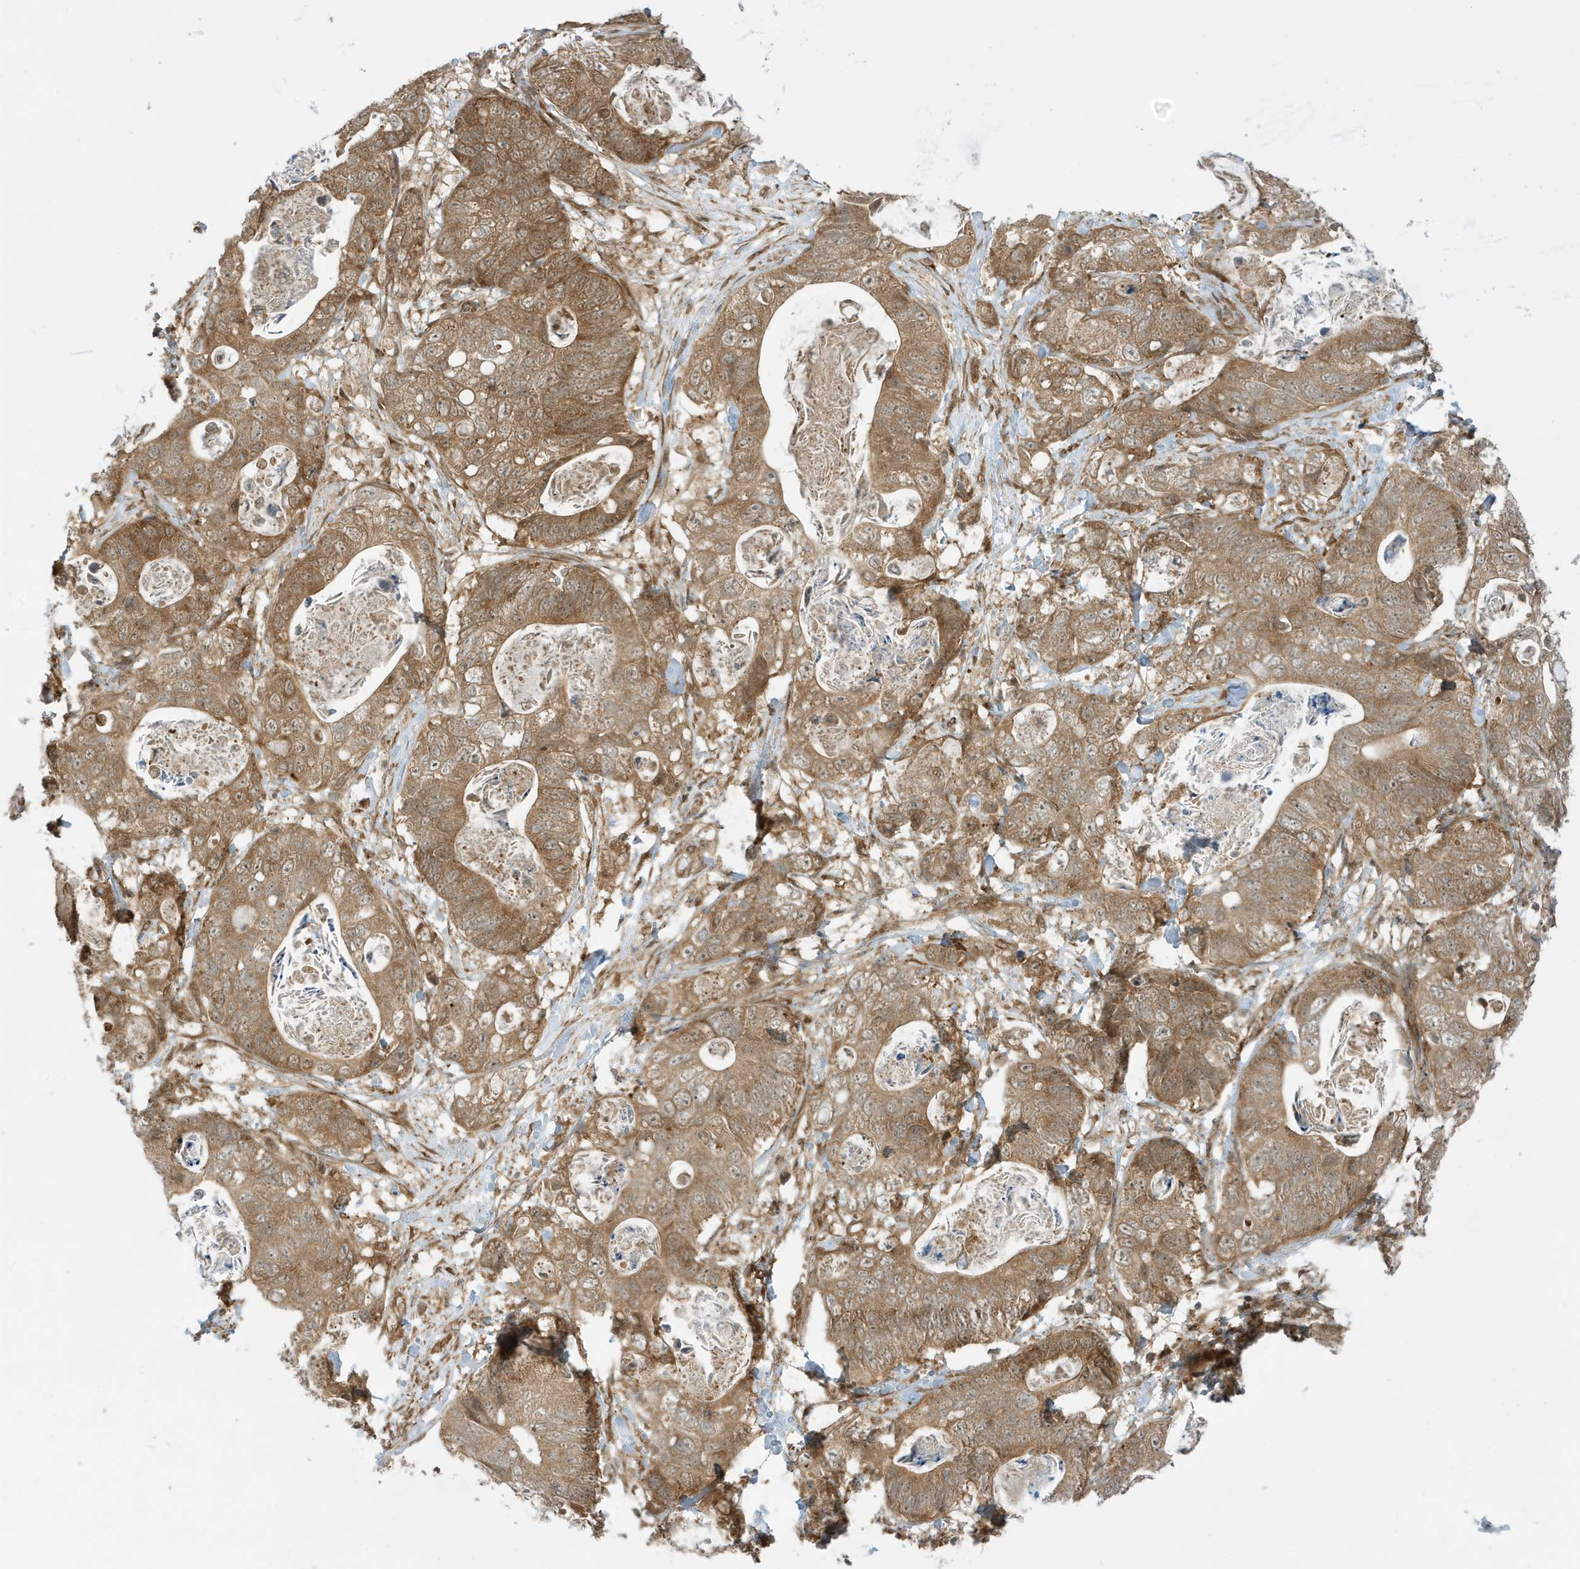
{"staining": {"intensity": "moderate", "quantity": ">75%", "location": "cytoplasmic/membranous"}, "tissue": "stomach cancer", "cell_type": "Tumor cells", "image_type": "cancer", "snomed": [{"axis": "morphology", "description": "Normal tissue, NOS"}, {"axis": "morphology", "description": "Adenocarcinoma, NOS"}, {"axis": "topography", "description": "Stomach"}], "caption": "Tumor cells display medium levels of moderate cytoplasmic/membranous expression in about >75% of cells in stomach cancer.", "gene": "DHX36", "patient": {"sex": "female", "age": 89}}